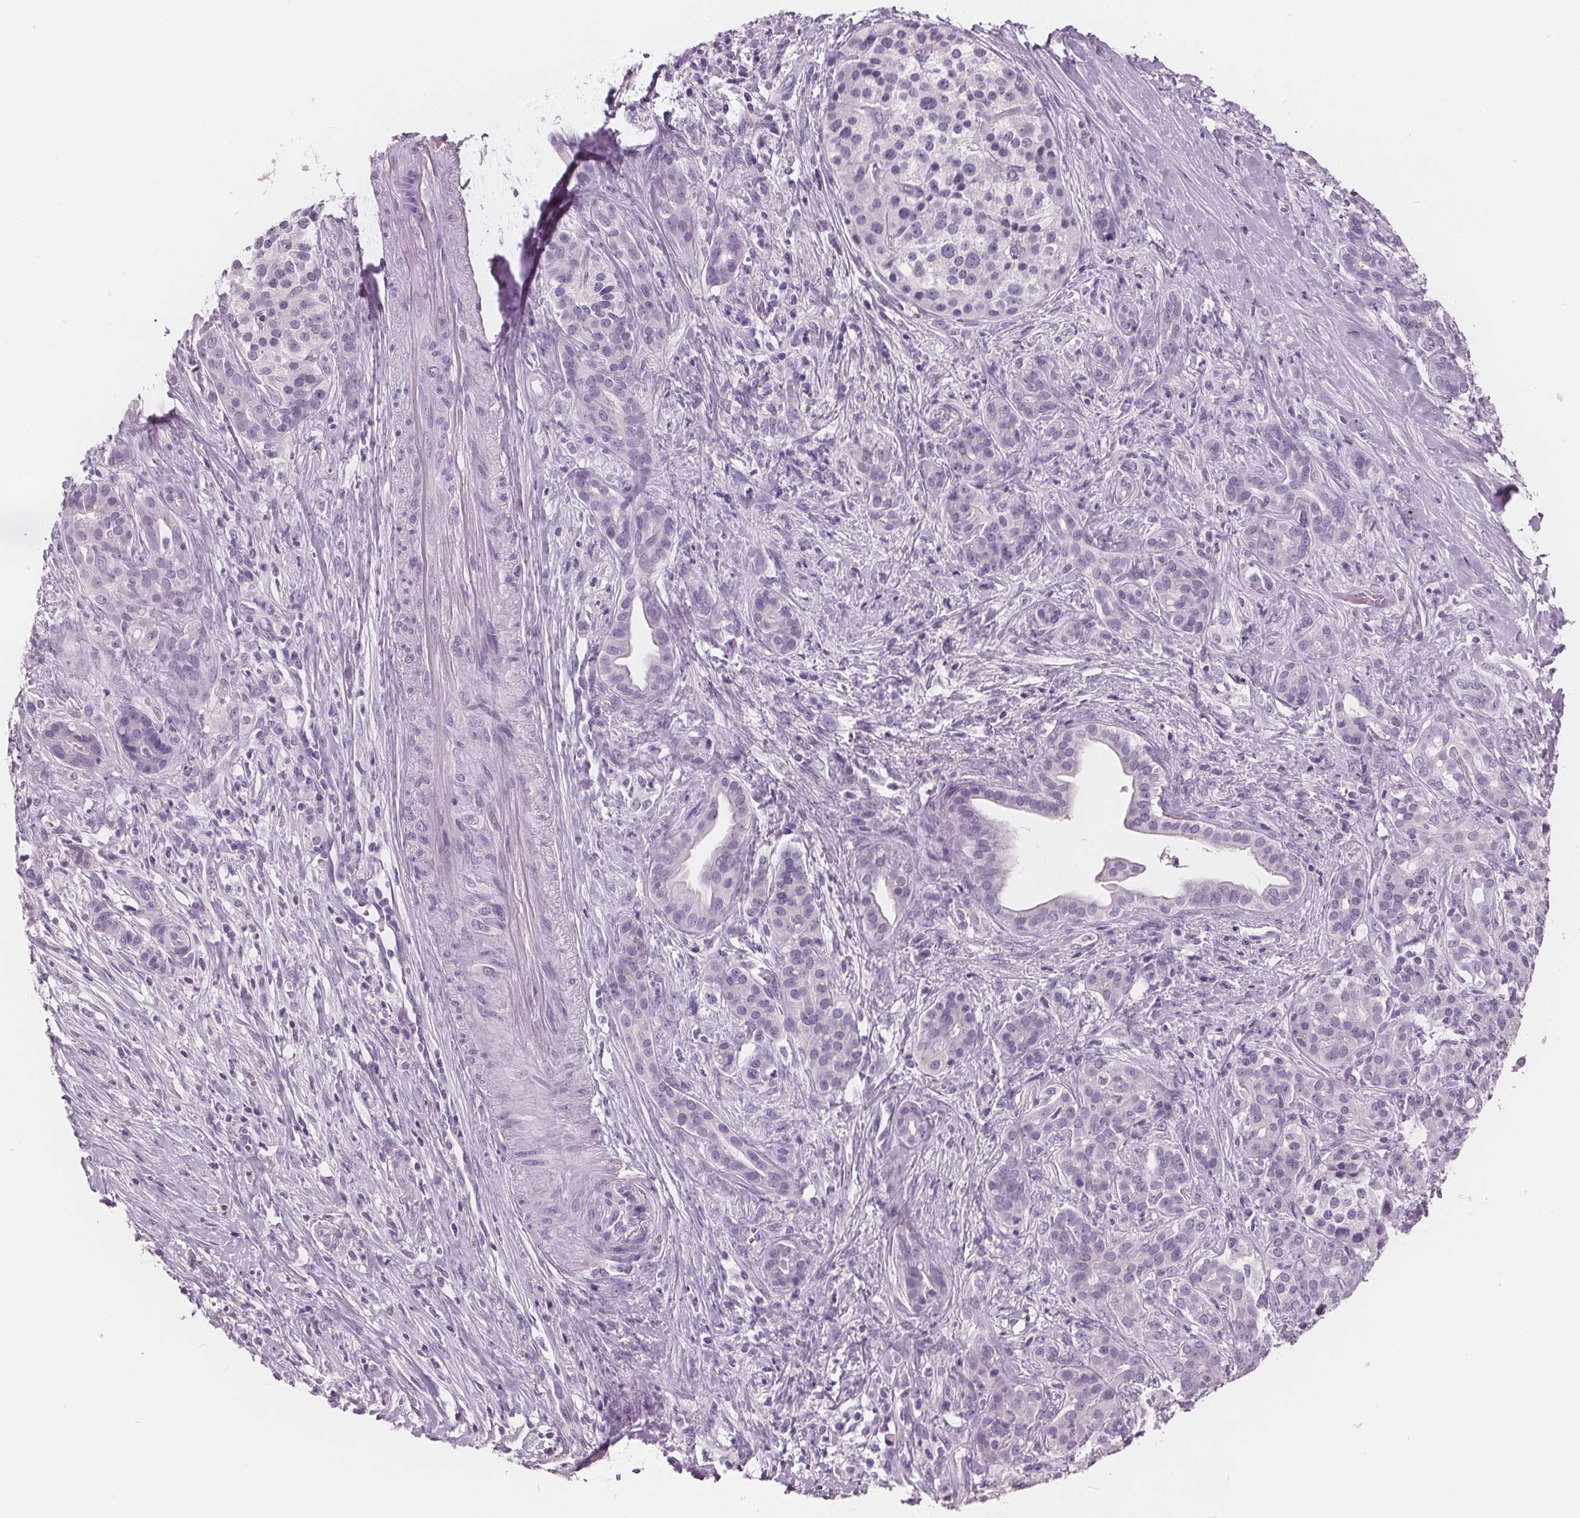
{"staining": {"intensity": "negative", "quantity": "none", "location": "none"}, "tissue": "pancreatic cancer", "cell_type": "Tumor cells", "image_type": "cancer", "snomed": [{"axis": "morphology", "description": "Normal tissue, NOS"}, {"axis": "morphology", "description": "Inflammation, NOS"}, {"axis": "morphology", "description": "Adenocarcinoma, NOS"}, {"axis": "topography", "description": "Pancreas"}], "caption": "Immunohistochemistry of human pancreatic cancer demonstrates no expression in tumor cells.", "gene": "AMBP", "patient": {"sex": "male", "age": 57}}